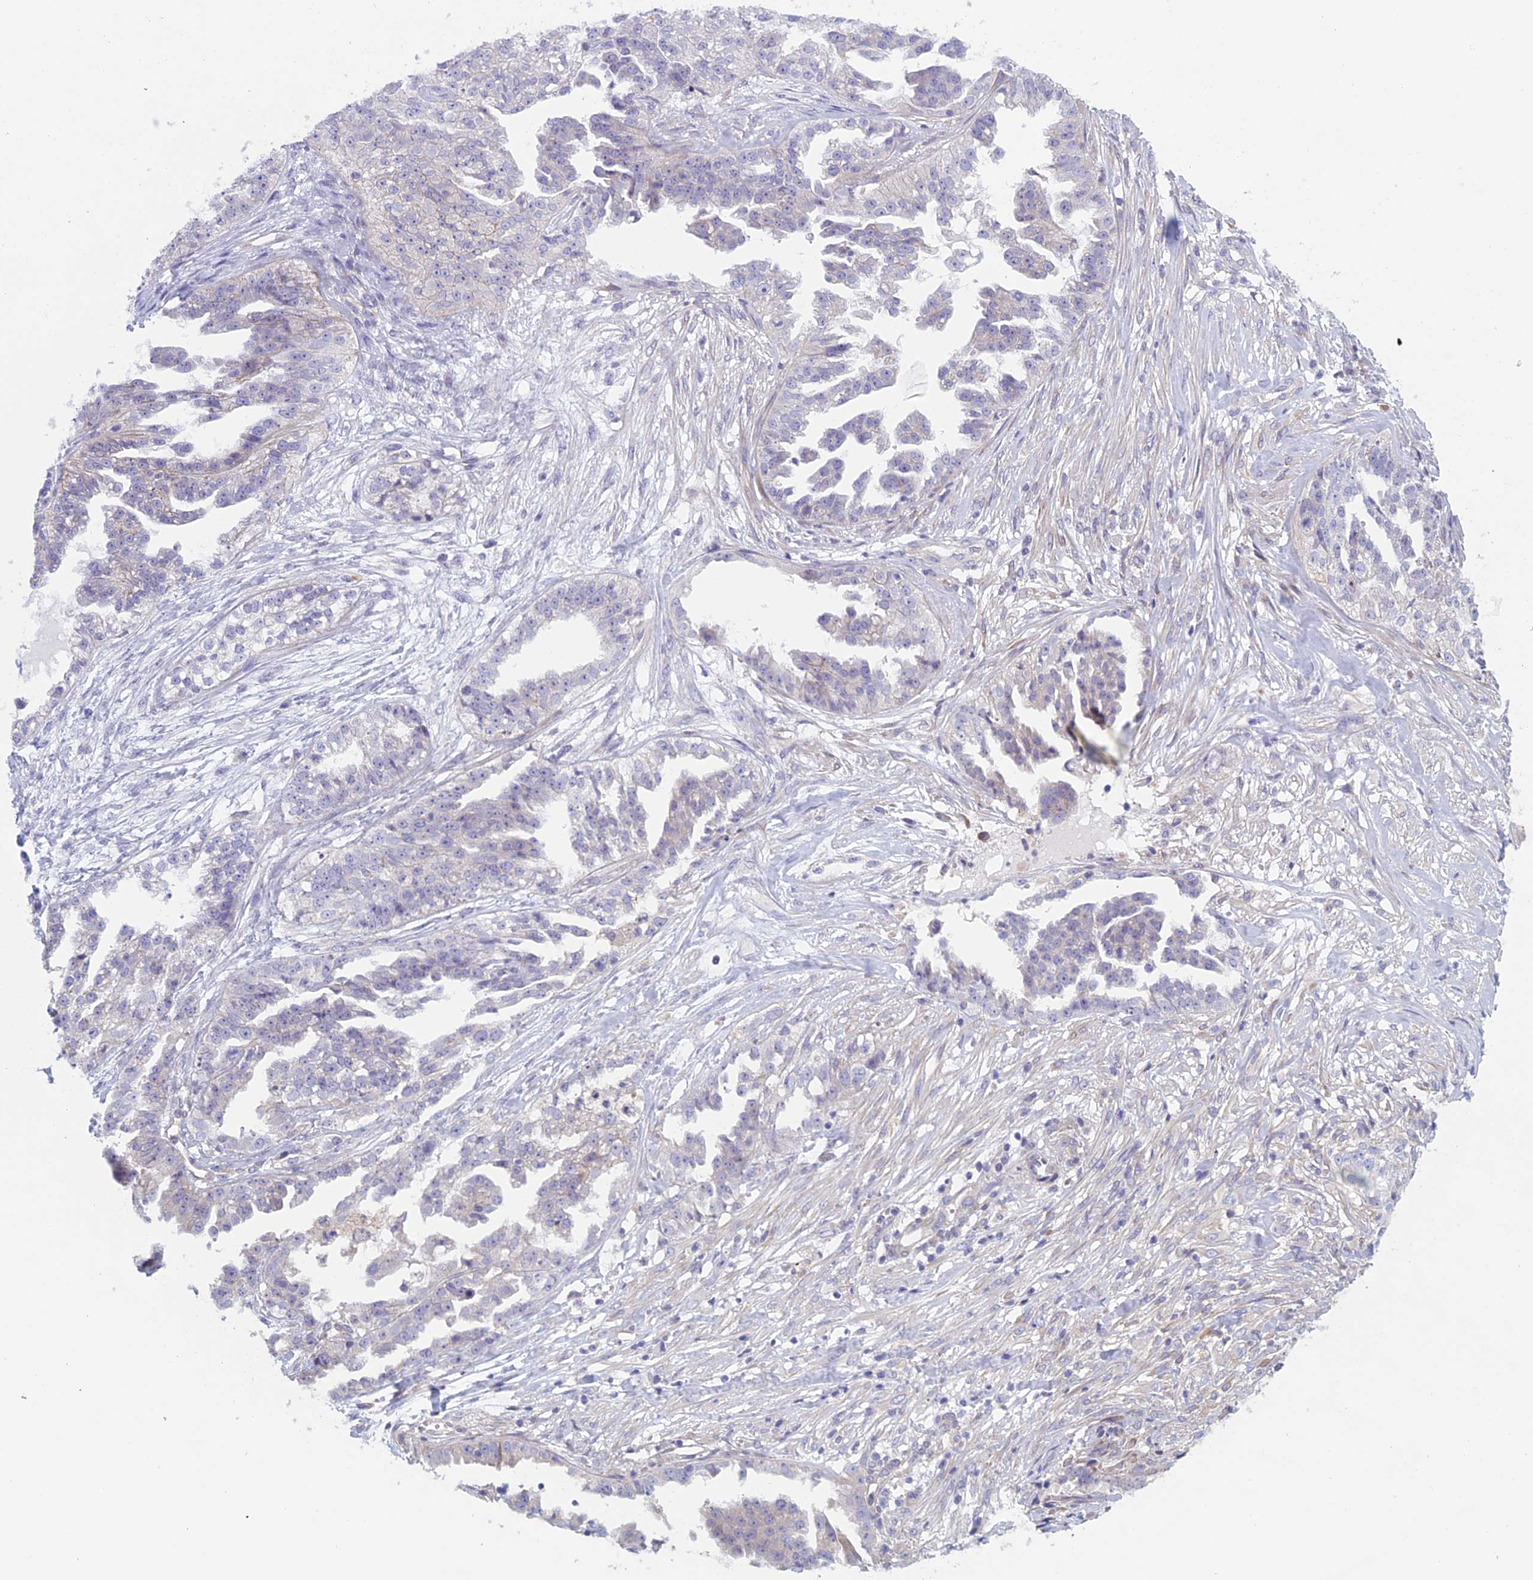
{"staining": {"intensity": "negative", "quantity": "none", "location": "none"}, "tissue": "ovarian cancer", "cell_type": "Tumor cells", "image_type": "cancer", "snomed": [{"axis": "morphology", "description": "Cystadenocarcinoma, serous, NOS"}, {"axis": "topography", "description": "Ovary"}], "caption": "DAB (3,3'-diaminobenzidine) immunohistochemical staining of serous cystadenocarcinoma (ovarian) shows no significant staining in tumor cells. (DAB immunohistochemistry (IHC), high magnification).", "gene": "CNOT6L", "patient": {"sex": "female", "age": 58}}